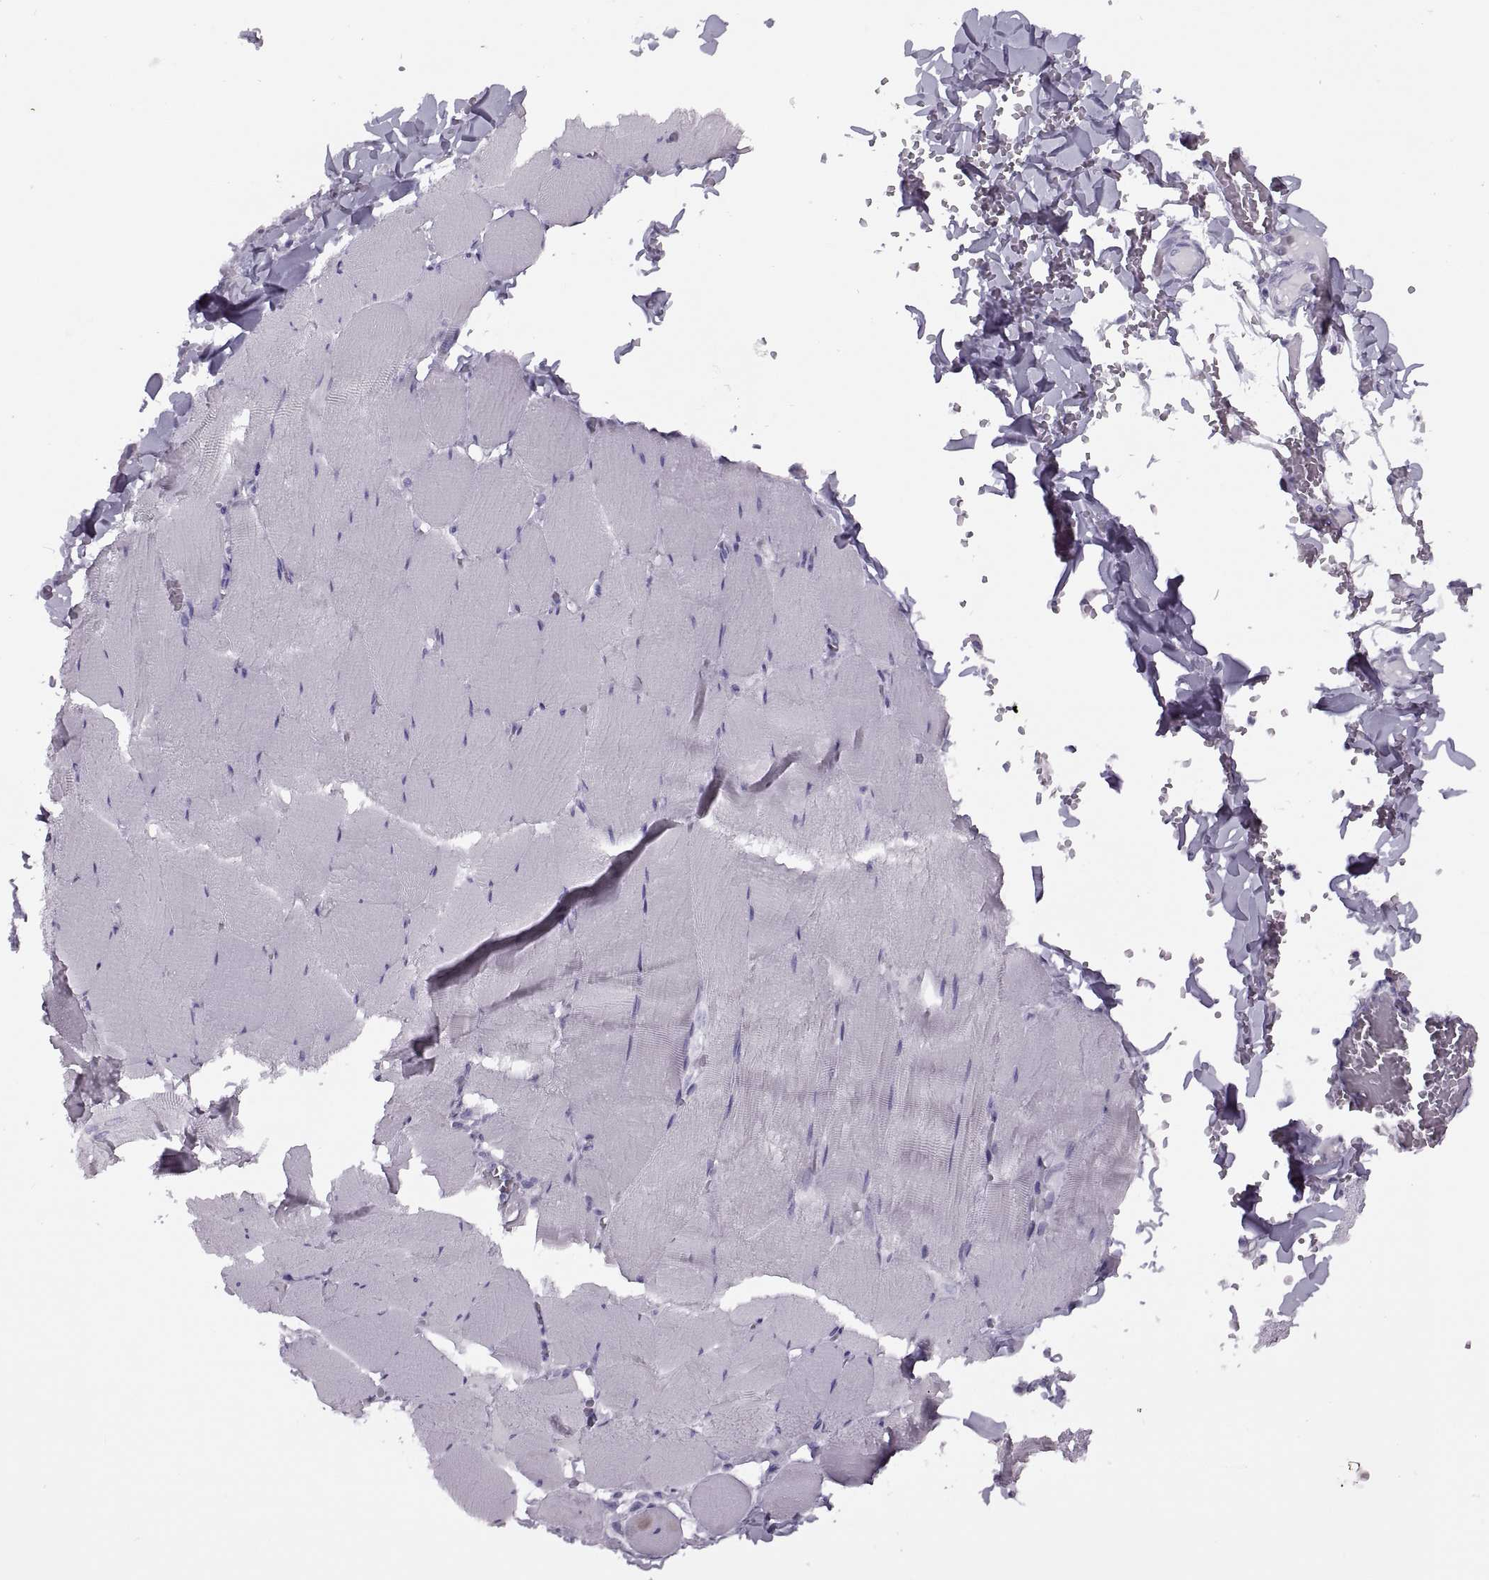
{"staining": {"intensity": "negative", "quantity": "none", "location": "none"}, "tissue": "skeletal muscle", "cell_type": "Myocytes", "image_type": "normal", "snomed": [{"axis": "morphology", "description": "Normal tissue, NOS"}, {"axis": "morphology", "description": "Malignant melanoma, Metastatic site"}, {"axis": "topography", "description": "Skeletal muscle"}], "caption": "Immunohistochemistry of normal skeletal muscle shows no expression in myocytes.", "gene": "RLBP1", "patient": {"sex": "male", "age": 50}}